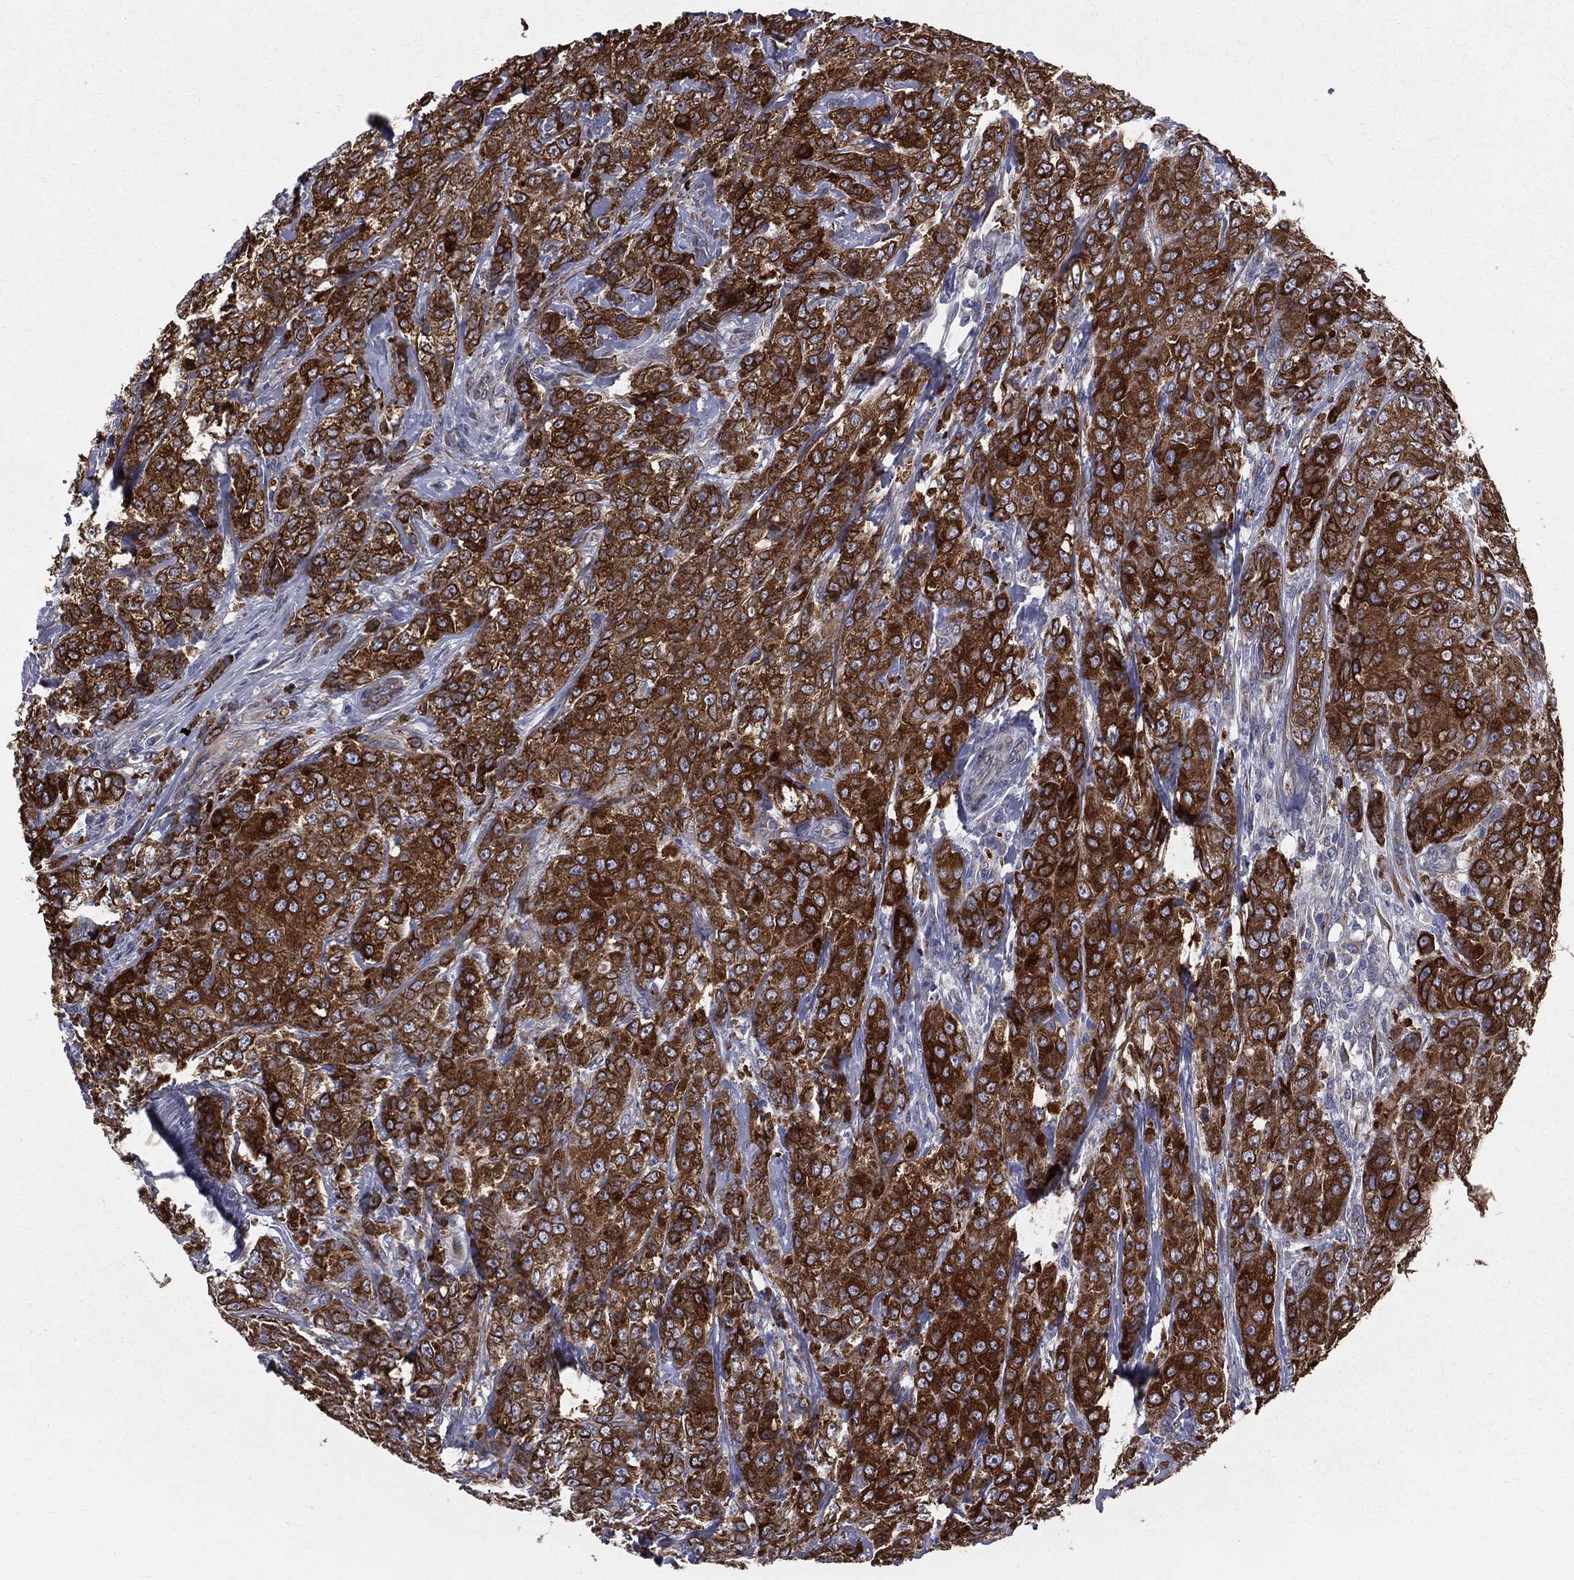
{"staining": {"intensity": "strong", "quantity": ">75%", "location": "cytoplasmic/membranous"}, "tissue": "breast cancer", "cell_type": "Tumor cells", "image_type": "cancer", "snomed": [{"axis": "morphology", "description": "Duct carcinoma"}, {"axis": "topography", "description": "Breast"}], "caption": "Breast intraductal carcinoma stained with DAB immunohistochemistry (IHC) reveals high levels of strong cytoplasmic/membranous expression in approximately >75% of tumor cells.", "gene": "PGRMC1", "patient": {"sex": "female", "age": 43}}